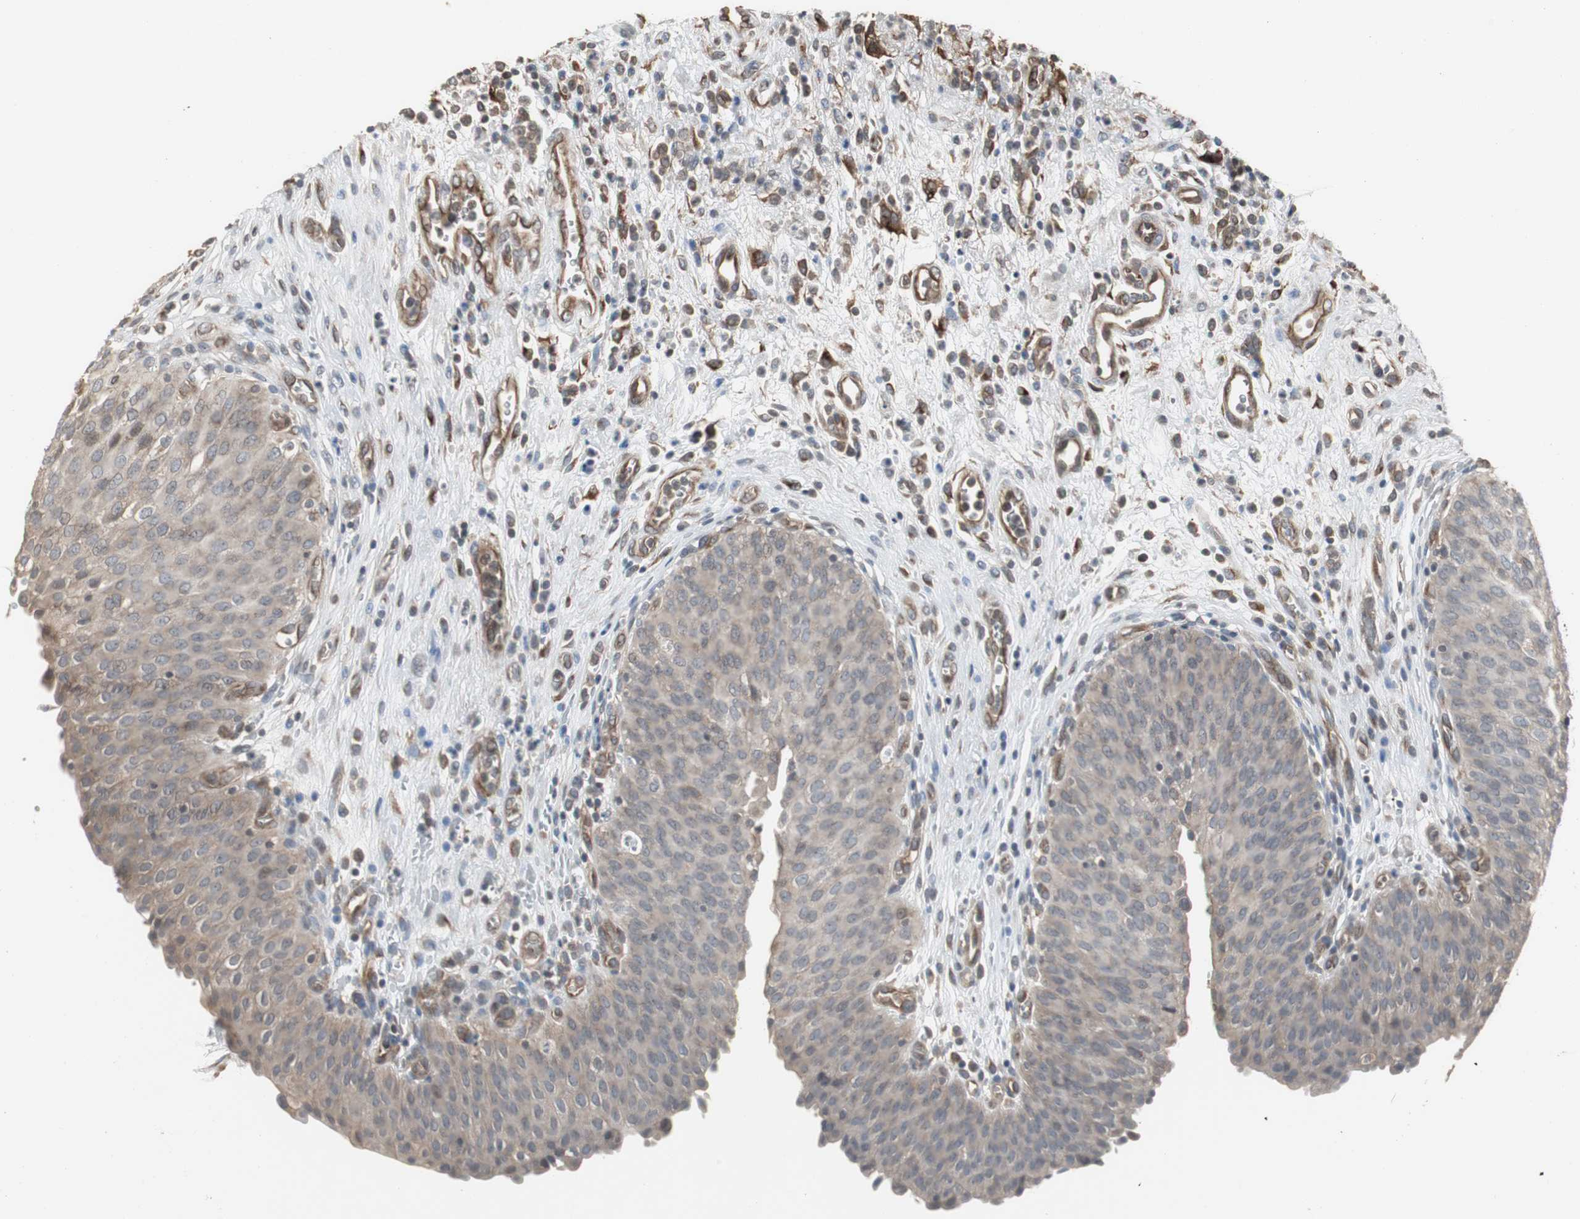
{"staining": {"intensity": "weak", "quantity": ">75%", "location": "cytoplasmic/membranous"}, "tissue": "urinary bladder", "cell_type": "Urothelial cells", "image_type": "normal", "snomed": [{"axis": "morphology", "description": "Normal tissue, NOS"}, {"axis": "morphology", "description": "Dysplasia, NOS"}, {"axis": "topography", "description": "Urinary bladder"}], "caption": "High-power microscopy captured an IHC histopathology image of benign urinary bladder, revealing weak cytoplasmic/membranous positivity in approximately >75% of urothelial cells. (brown staining indicates protein expression, while blue staining denotes nuclei).", "gene": "ATP2B2", "patient": {"sex": "male", "age": 35}}